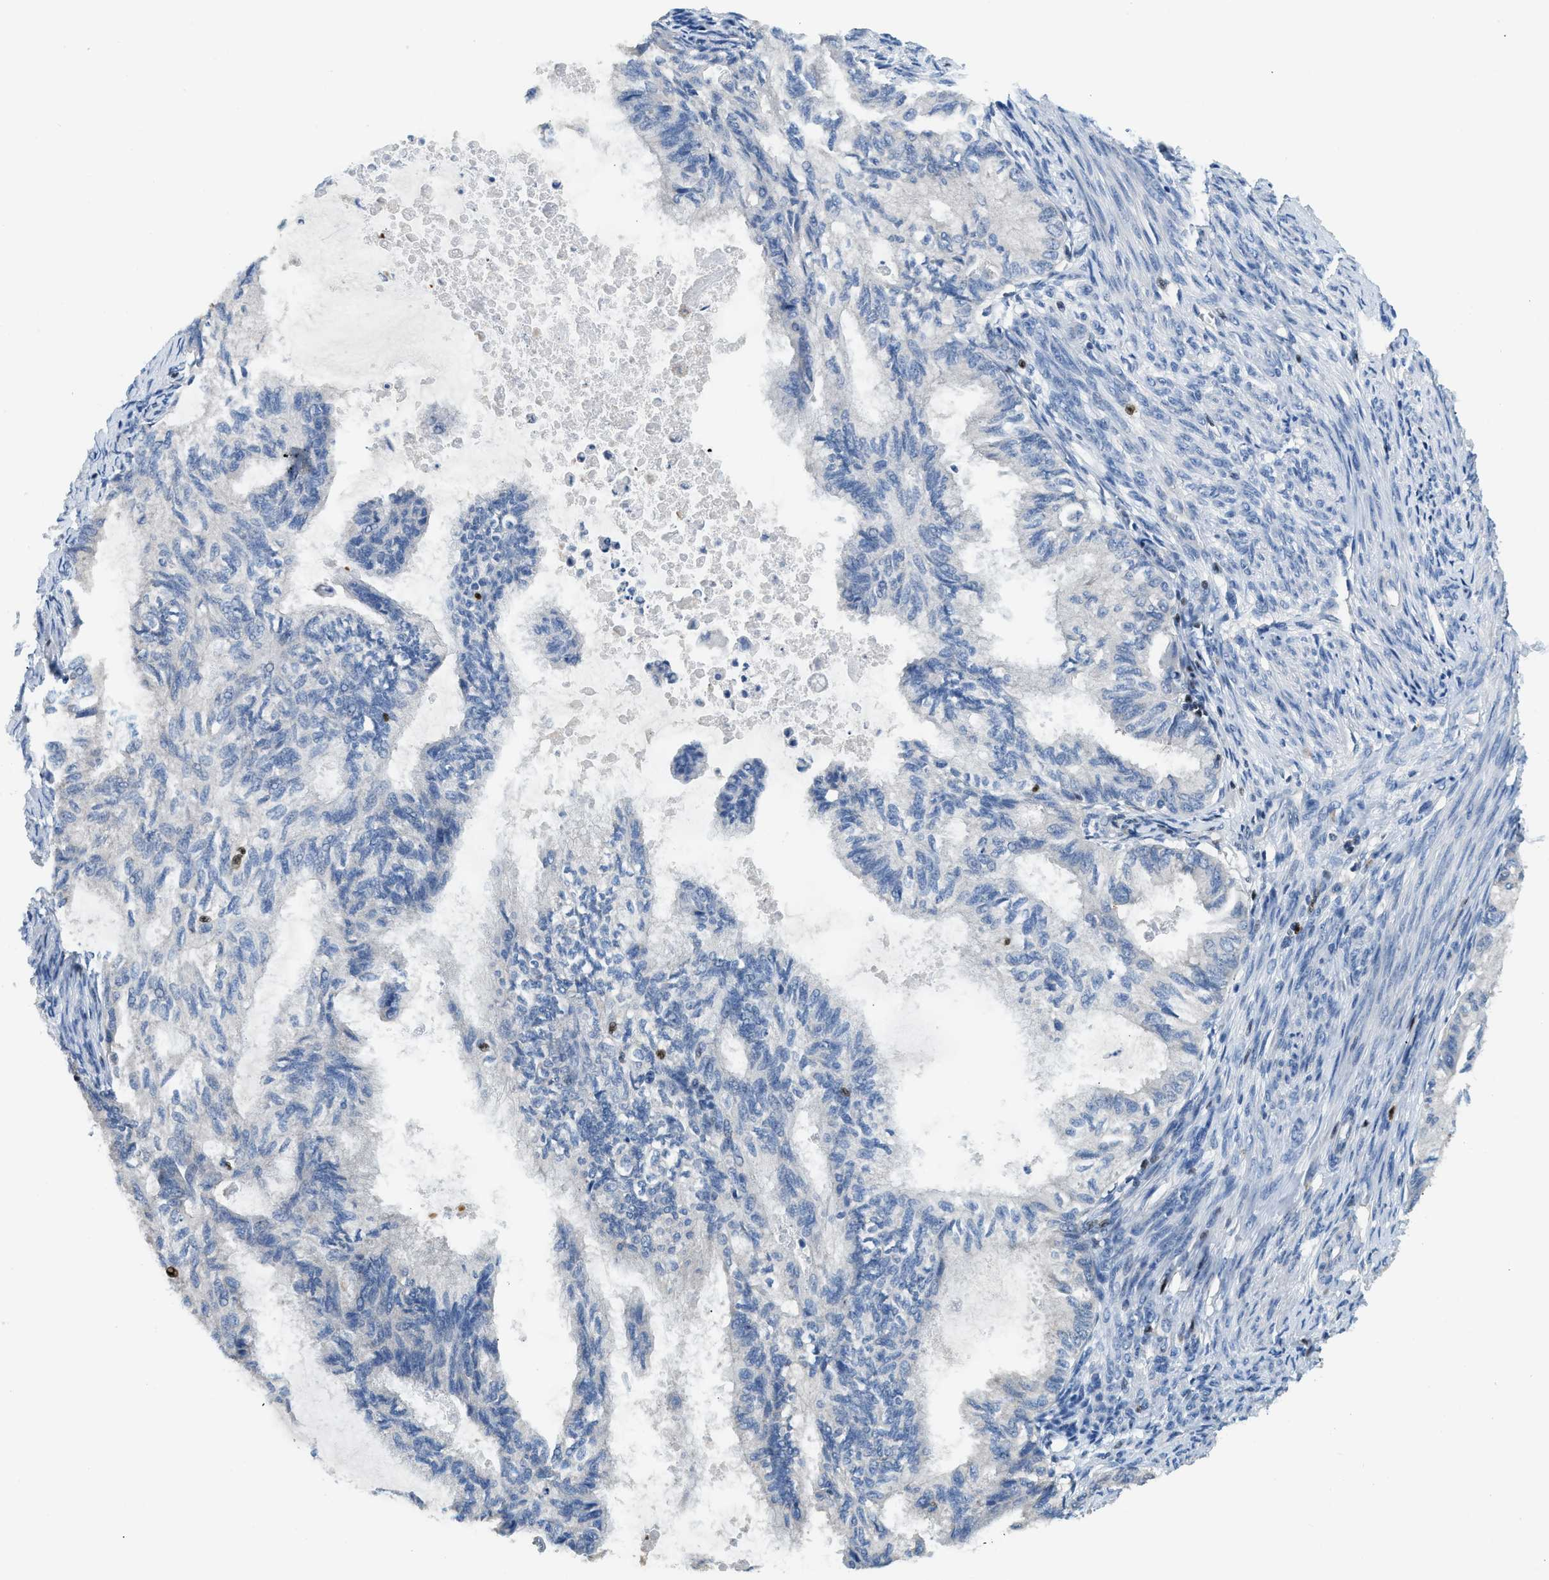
{"staining": {"intensity": "negative", "quantity": "none", "location": "none"}, "tissue": "cervical cancer", "cell_type": "Tumor cells", "image_type": "cancer", "snomed": [{"axis": "morphology", "description": "Normal tissue, NOS"}, {"axis": "morphology", "description": "Adenocarcinoma, NOS"}, {"axis": "topography", "description": "Cervix"}, {"axis": "topography", "description": "Endometrium"}], "caption": "The micrograph displays no staining of tumor cells in cervical adenocarcinoma.", "gene": "TOX", "patient": {"sex": "female", "age": 86}}